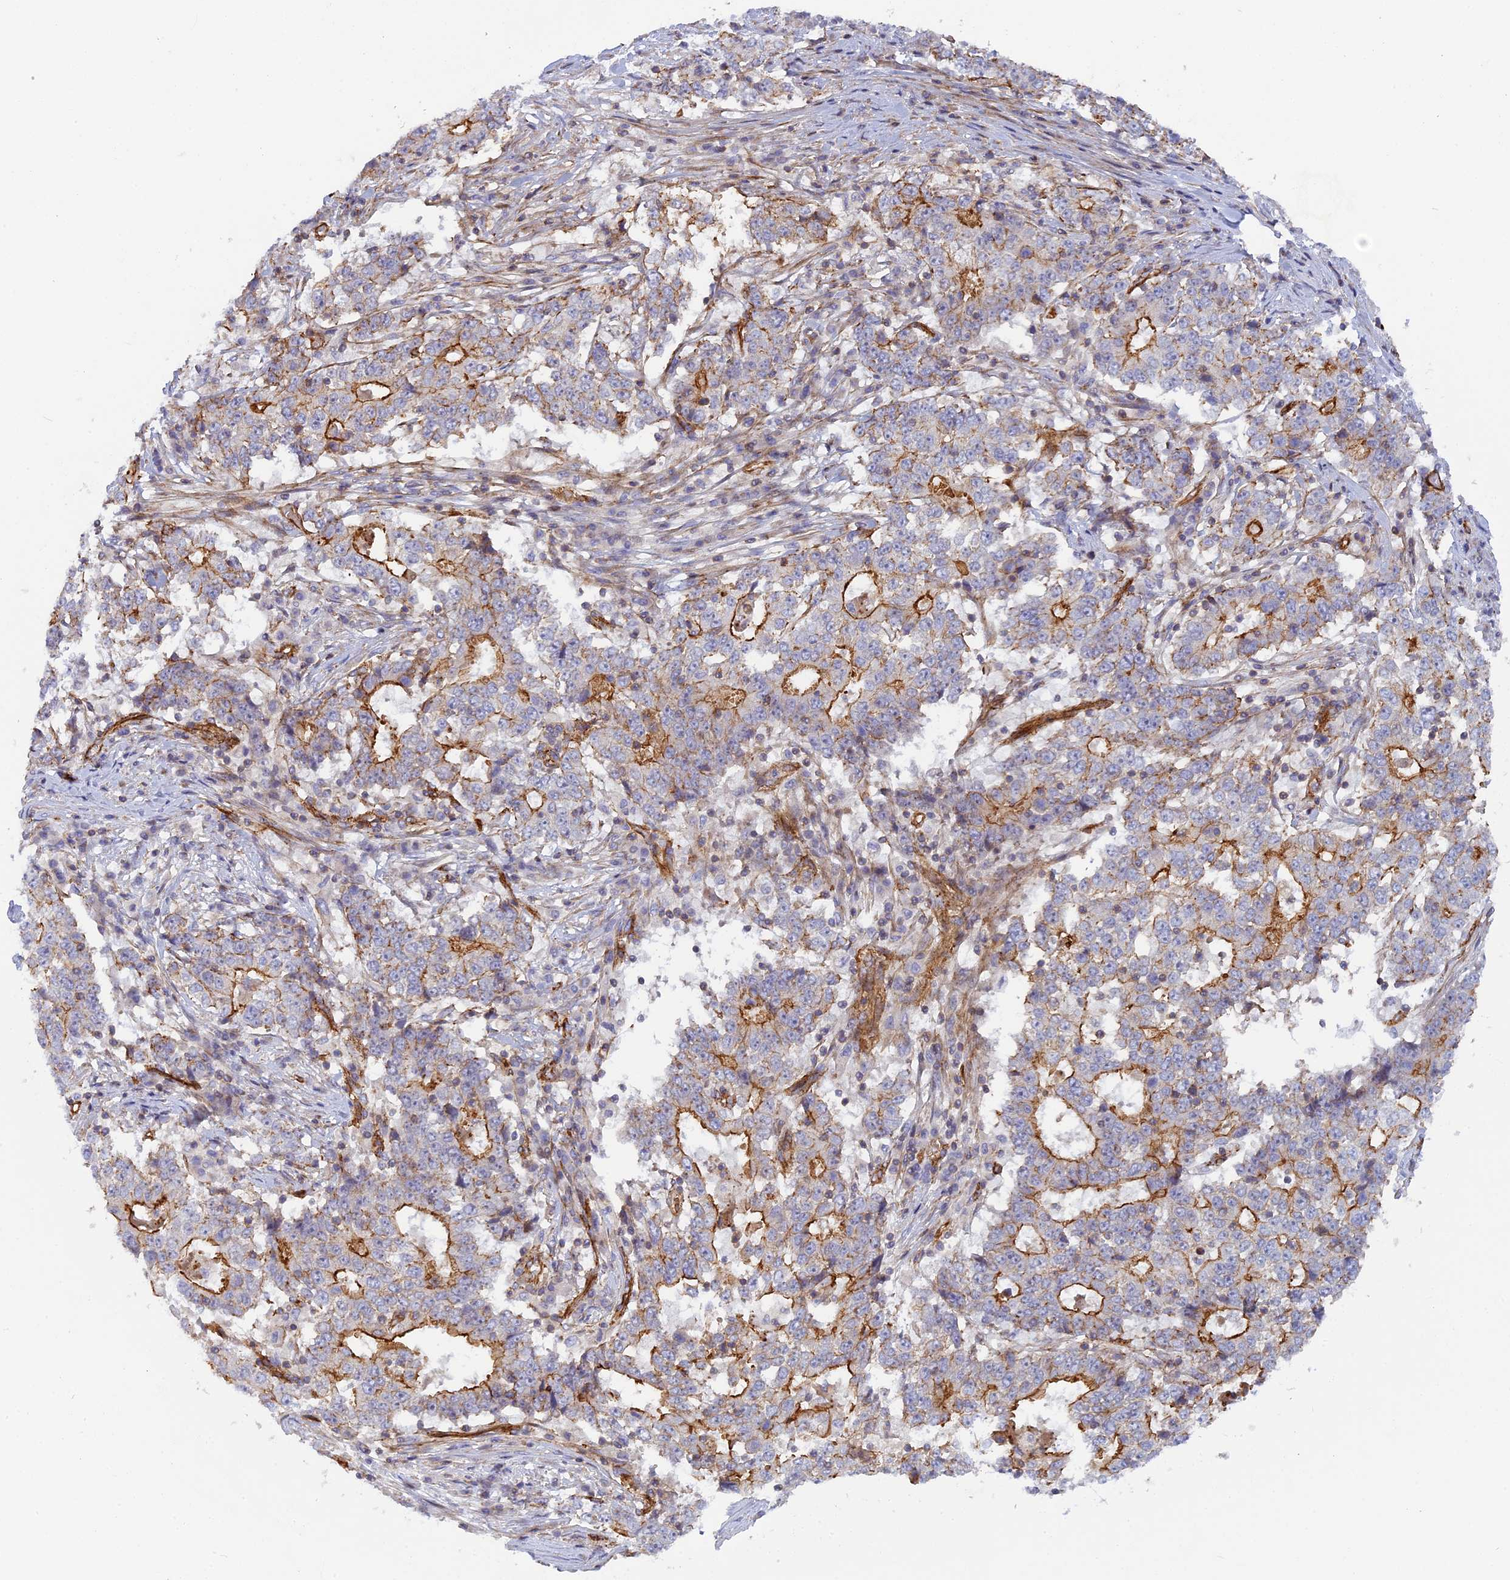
{"staining": {"intensity": "moderate", "quantity": "25%-75%", "location": "cytoplasmic/membranous"}, "tissue": "stomach cancer", "cell_type": "Tumor cells", "image_type": "cancer", "snomed": [{"axis": "morphology", "description": "Adenocarcinoma, NOS"}, {"axis": "topography", "description": "Stomach"}], "caption": "The micrograph reveals staining of stomach cancer, revealing moderate cytoplasmic/membranous protein positivity (brown color) within tumor cells. (IHC, brightfield microscopy, high magnification).", "gene": "CNBD2", "patient": {"sex": "male", "age": 59}}